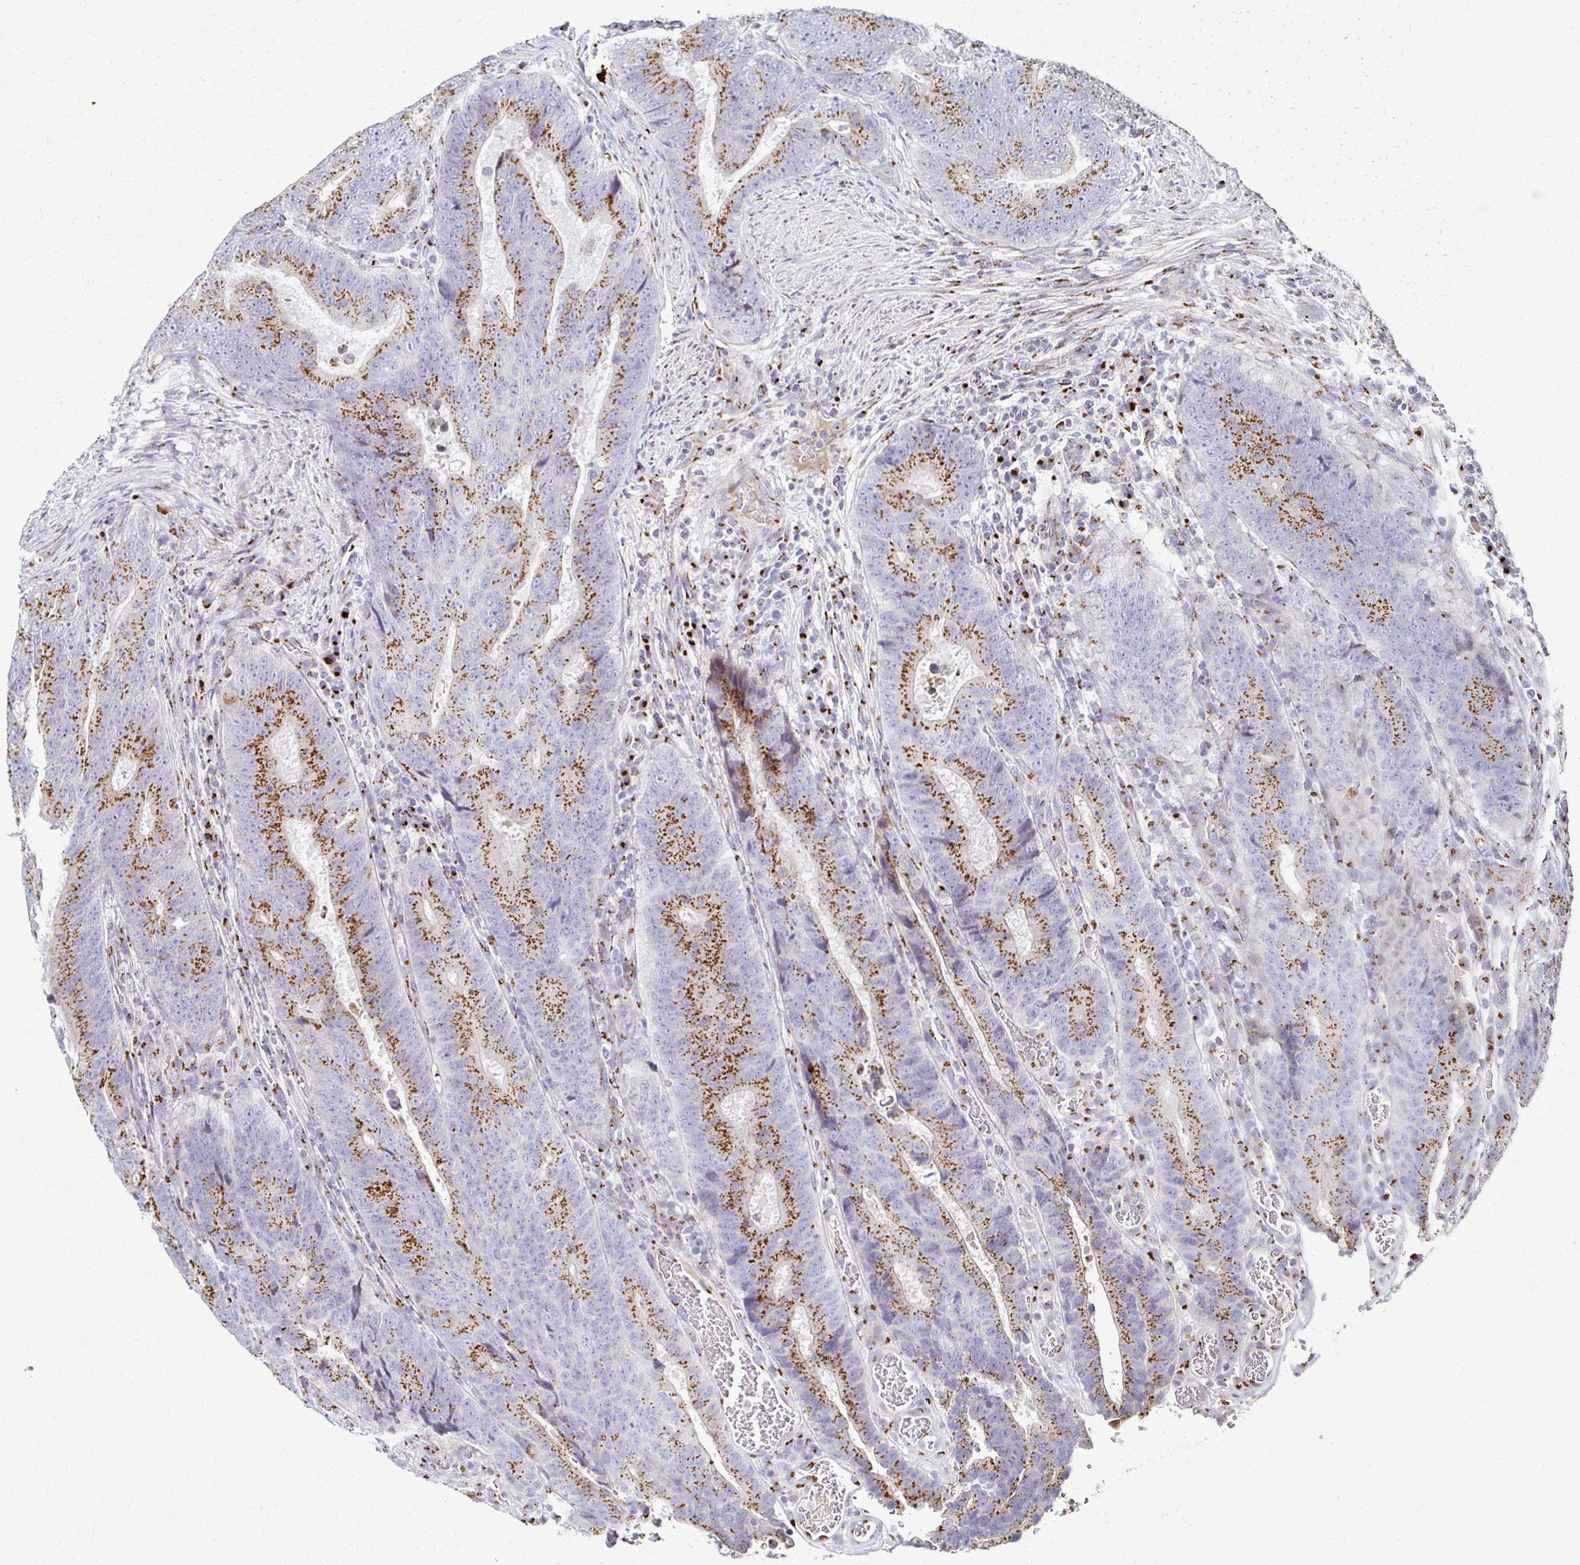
{"staining": {"intensity": "moderate", "quantity": ">75%", "location": "cytoplasmic/membranous"}, "tissue": "colorectal cancer", "cell_type": "Tumor cells", "image_type": "cancer", "snomed": [{"axis": "morphology", "description": "Adenocarcinoma, NOS"}, {"axis": "topography", "description": "Colon"}], "caption": "IHC of human adenocarcinoma (colorectal) displays medium levels of moderate cytoplasmic/membranous staining in about >75% of tumor cells. The protein is shown in brown color, while the nuclei are stained blue.", "gene": "TM9SF1", "patient": {"sex": "female", "age": 48}}